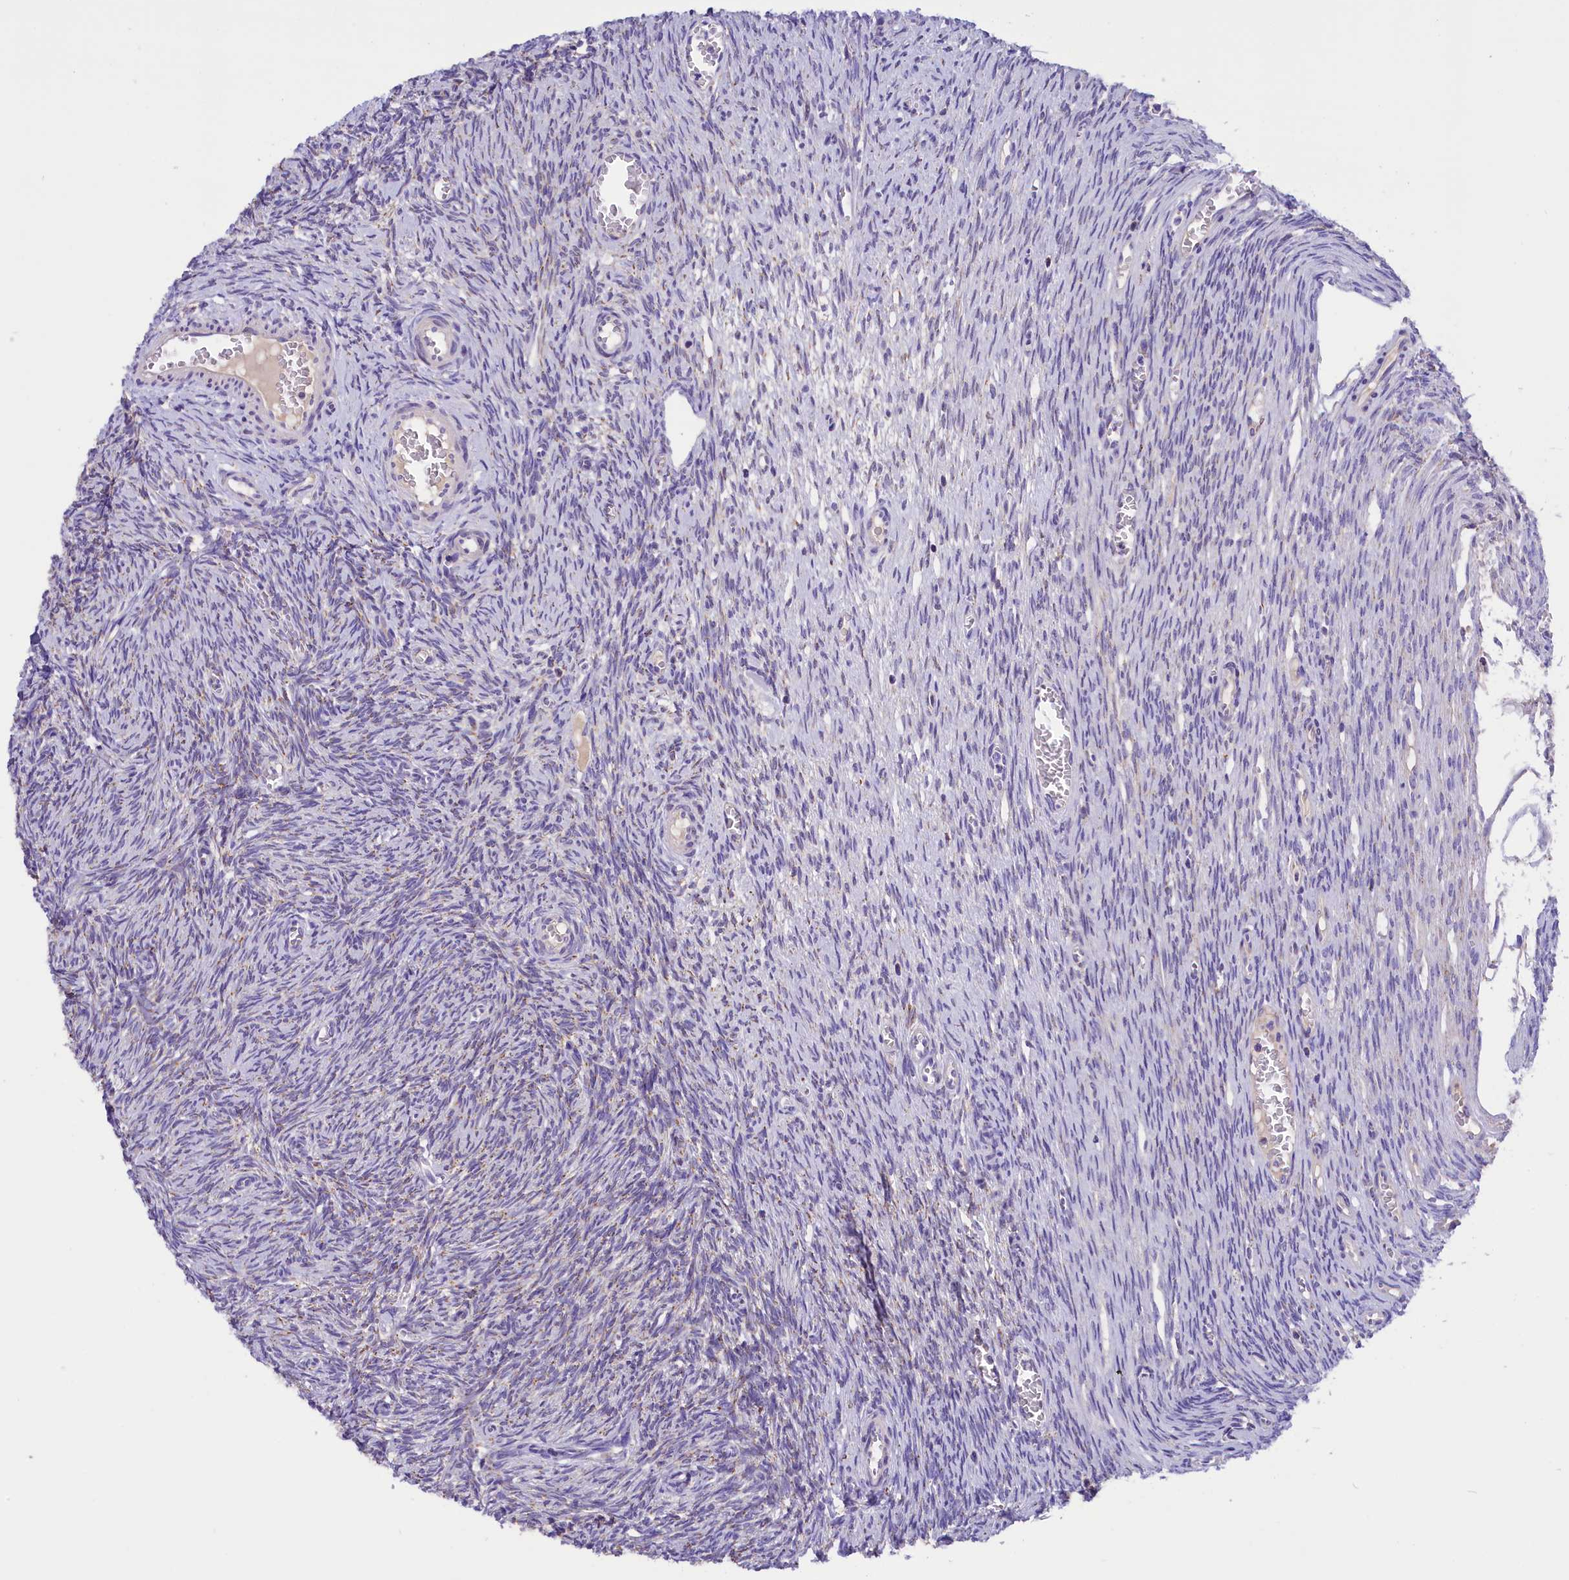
{"staining": {"intensity": "negative", "quantity": "none", "location": "none"}, "tissue": "ovary", "cell_type": "Ovarian stroma cells", "image_type": "normal", "snomed": [{"axis": "morphology", "description": "Normal tissue, NOS"}, {"axis": "topography", "description": "Ovary"}], "caption": "Ovary was stained to show a protein in brown. There is no significant expression in ovarian stroma cells. The staining was performed using DAB to visualize the protein expression in brown, while the nuclei were stained in blue with hematoxylin (Magnification: 20x).", "gene": "ABAT", "patient": {"sex": "female", "age": 44}}